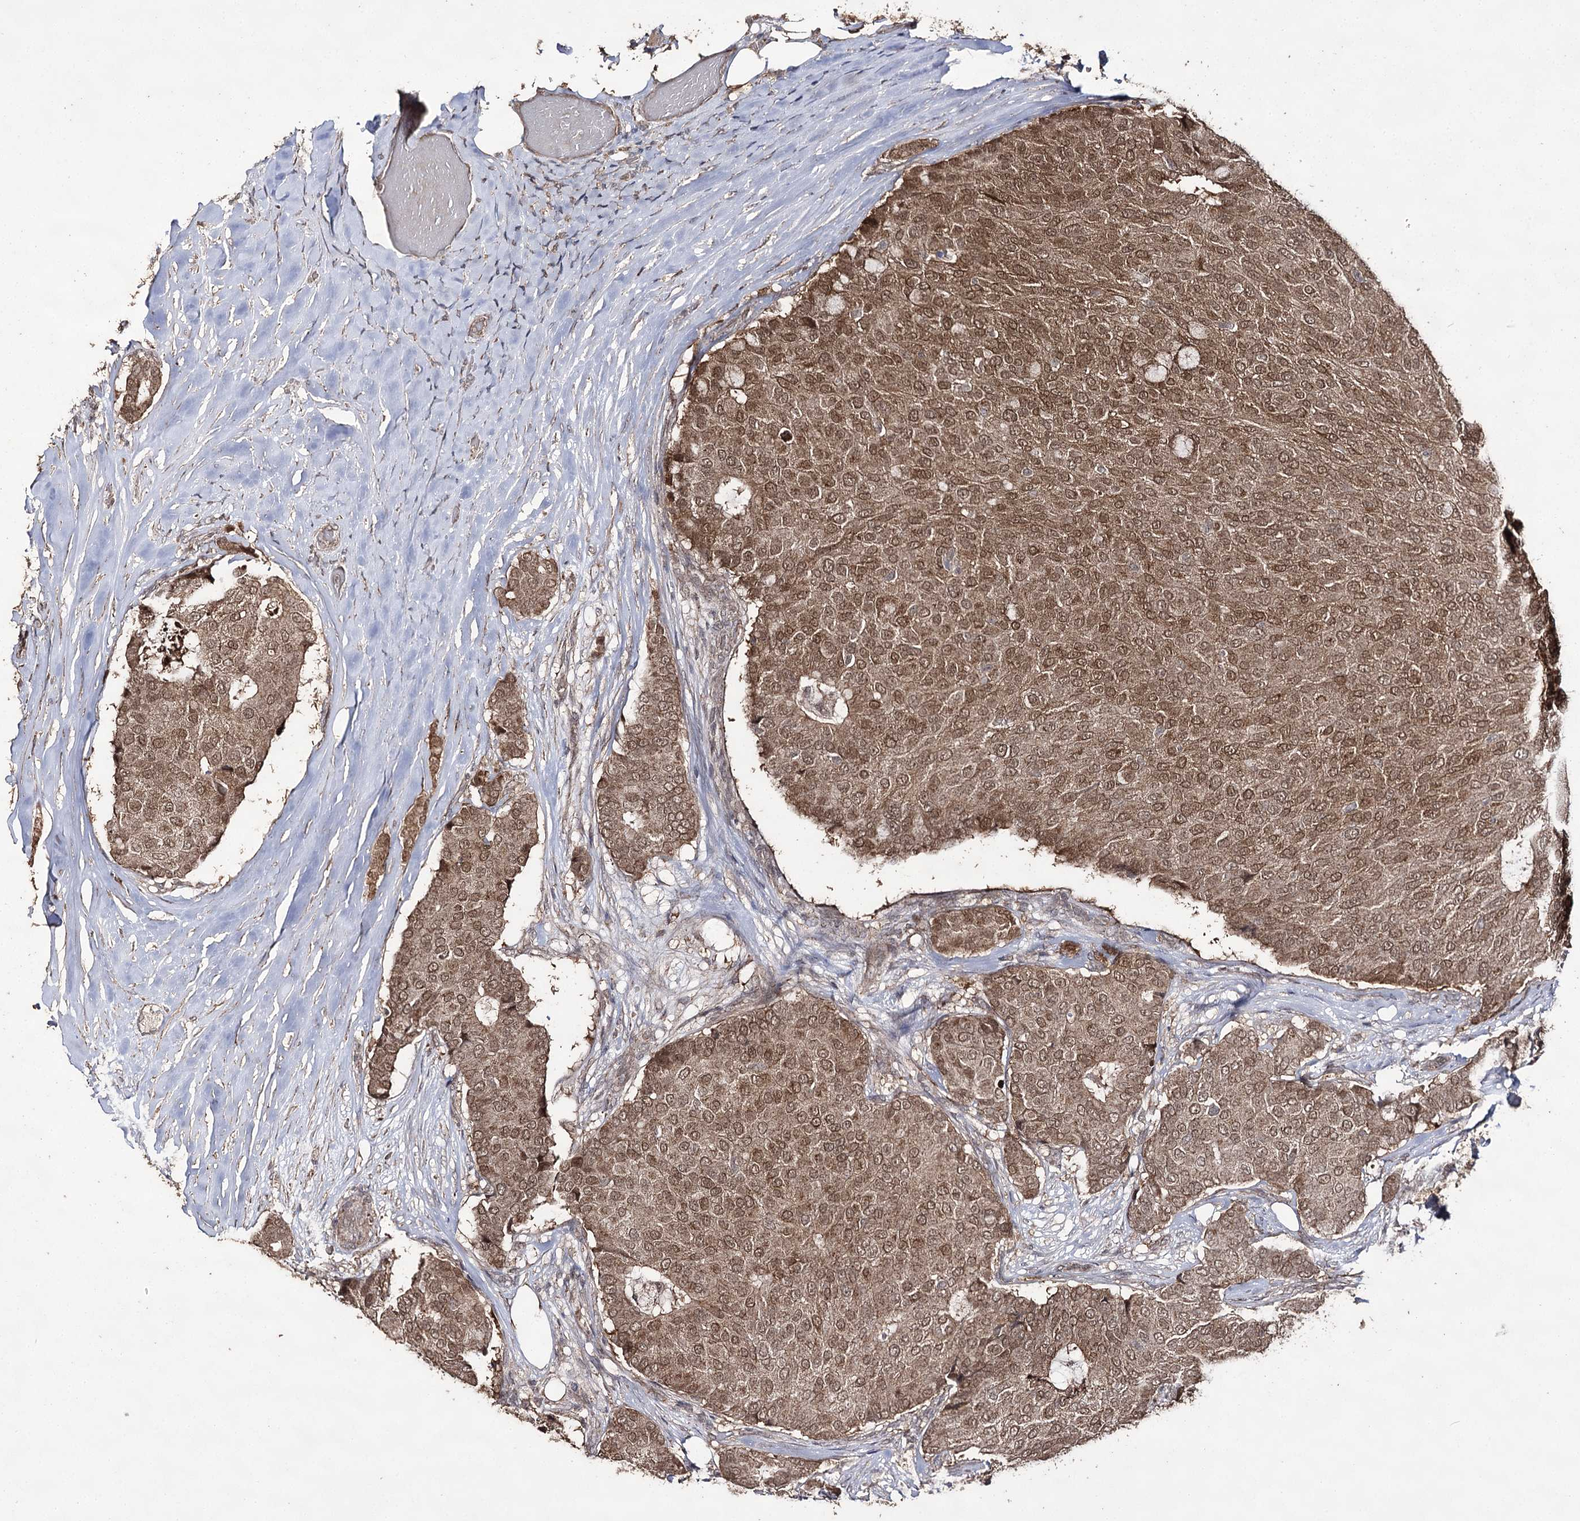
{"staining": {"intensity": "moderate", "quantity": ">75%", "location": "cytoplasmic/membranous,nuclear"}, "tissue": "breast cancer", "cell_type": "Tumor cells", "image_type": "cancer", "snomed": [{"axis": "morphology", "description": "Duct carcinoma"}, {"axis": "topography", "description": "Breast"}], "caption": "Brown immunohistochemical staining in breast cancer reveals moderate cytoplasmic/membranous and nuclear staining in about >75% of tumor cells.", "gene": "ACTR6", "patient": {"sex": "female", "age": 75}}